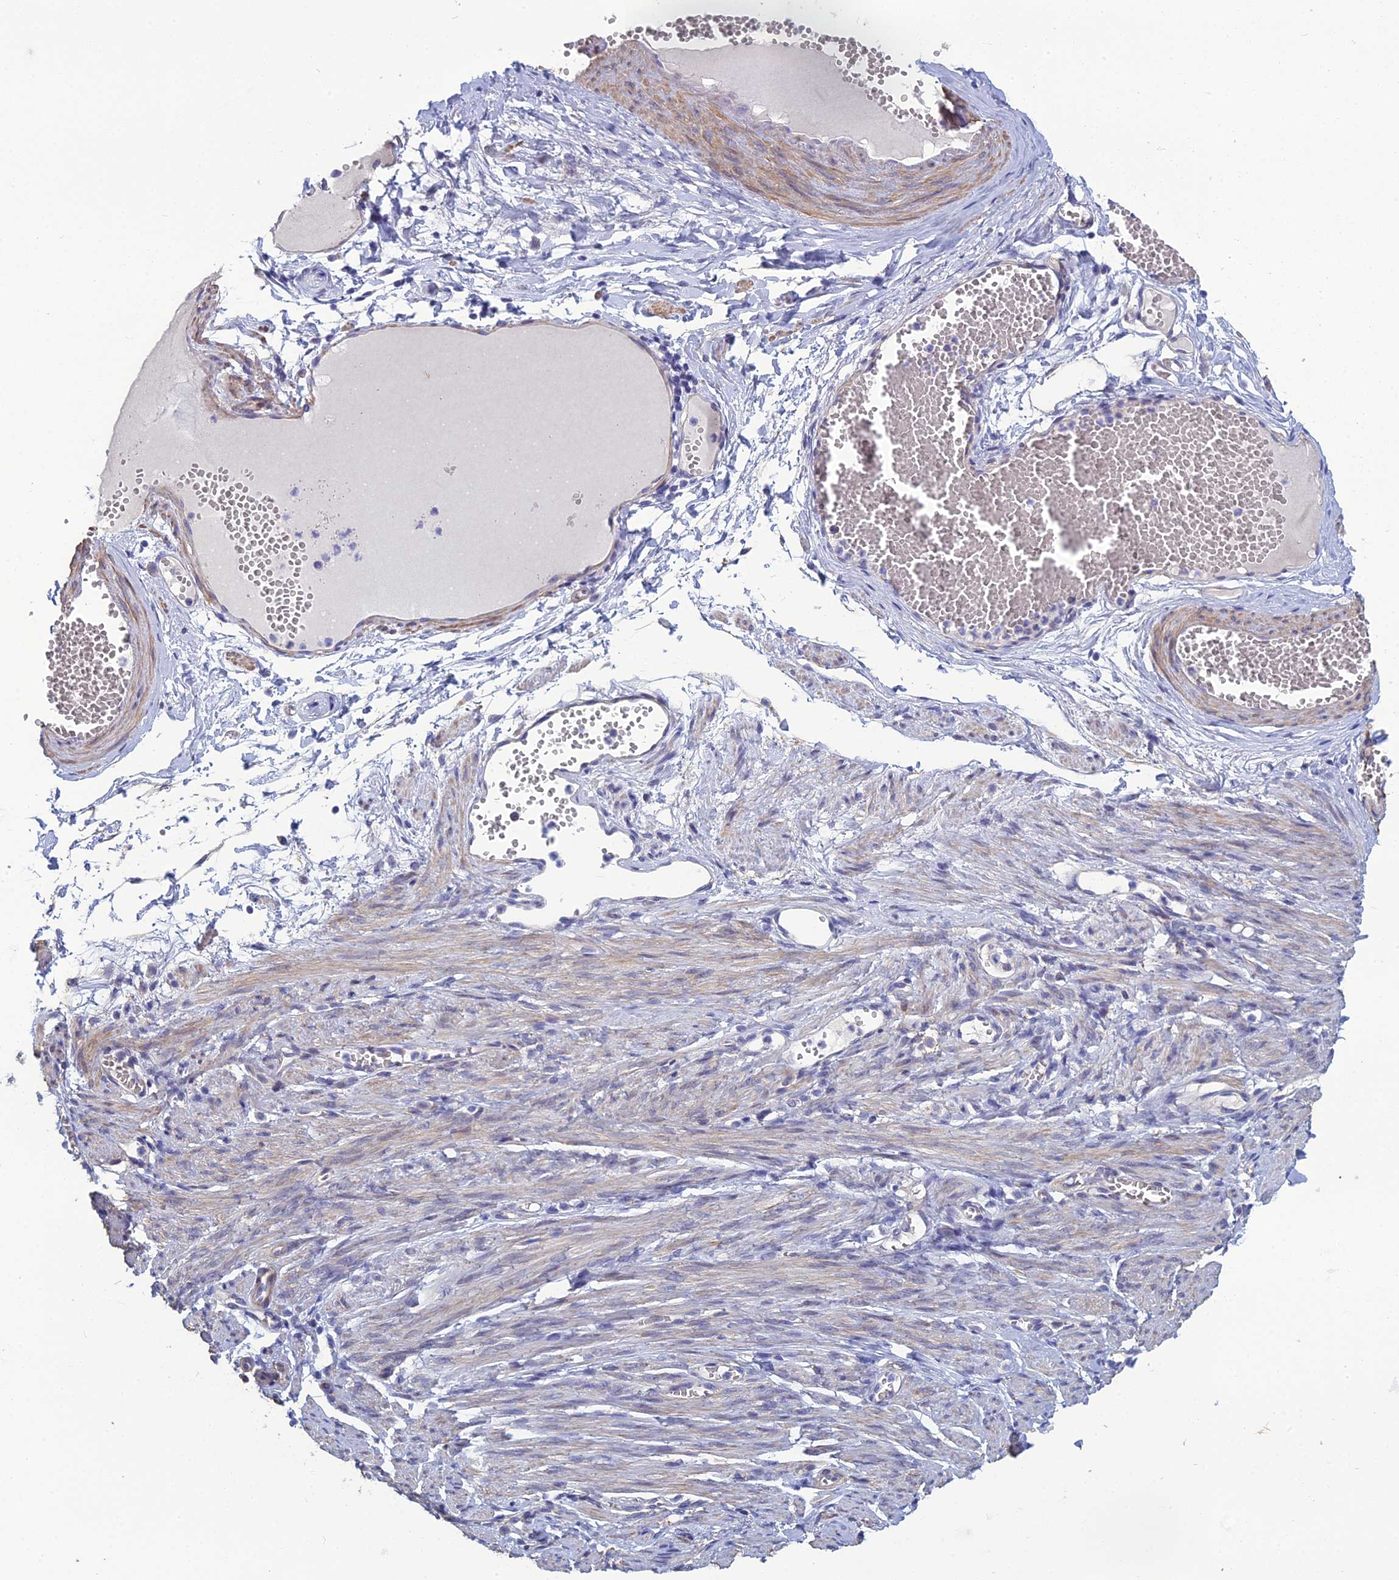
{"staining": {"intensity": "negative", "quantity": "none", "location": "none"}, "tissue": "adipose tissue", "cell_type": "Adipocytes", "image_type": "normal", "snomed": [{"axis": "morphology", "description": "Normal tissue, NOS"}, {"axis": "topography", "description": "Smooth muscle"}, {"axis": "topography", "description": "Peripheral nerve tissue"}], "caption": "Immunohistochemistry (IHC) micrograph of normal adipose tissue: adipose tissue stained with DAB (3,3'-diaminobenzidine) reveals no significant protein staining in adipocytes. The staining was performed using DAB to visualize the protein expression in brown, while the nuclei were stained in blue with hematoxylin (Magnification: 20x).", "gene": "LZTS2", "patient": {"sex": "female", "age": 39}}